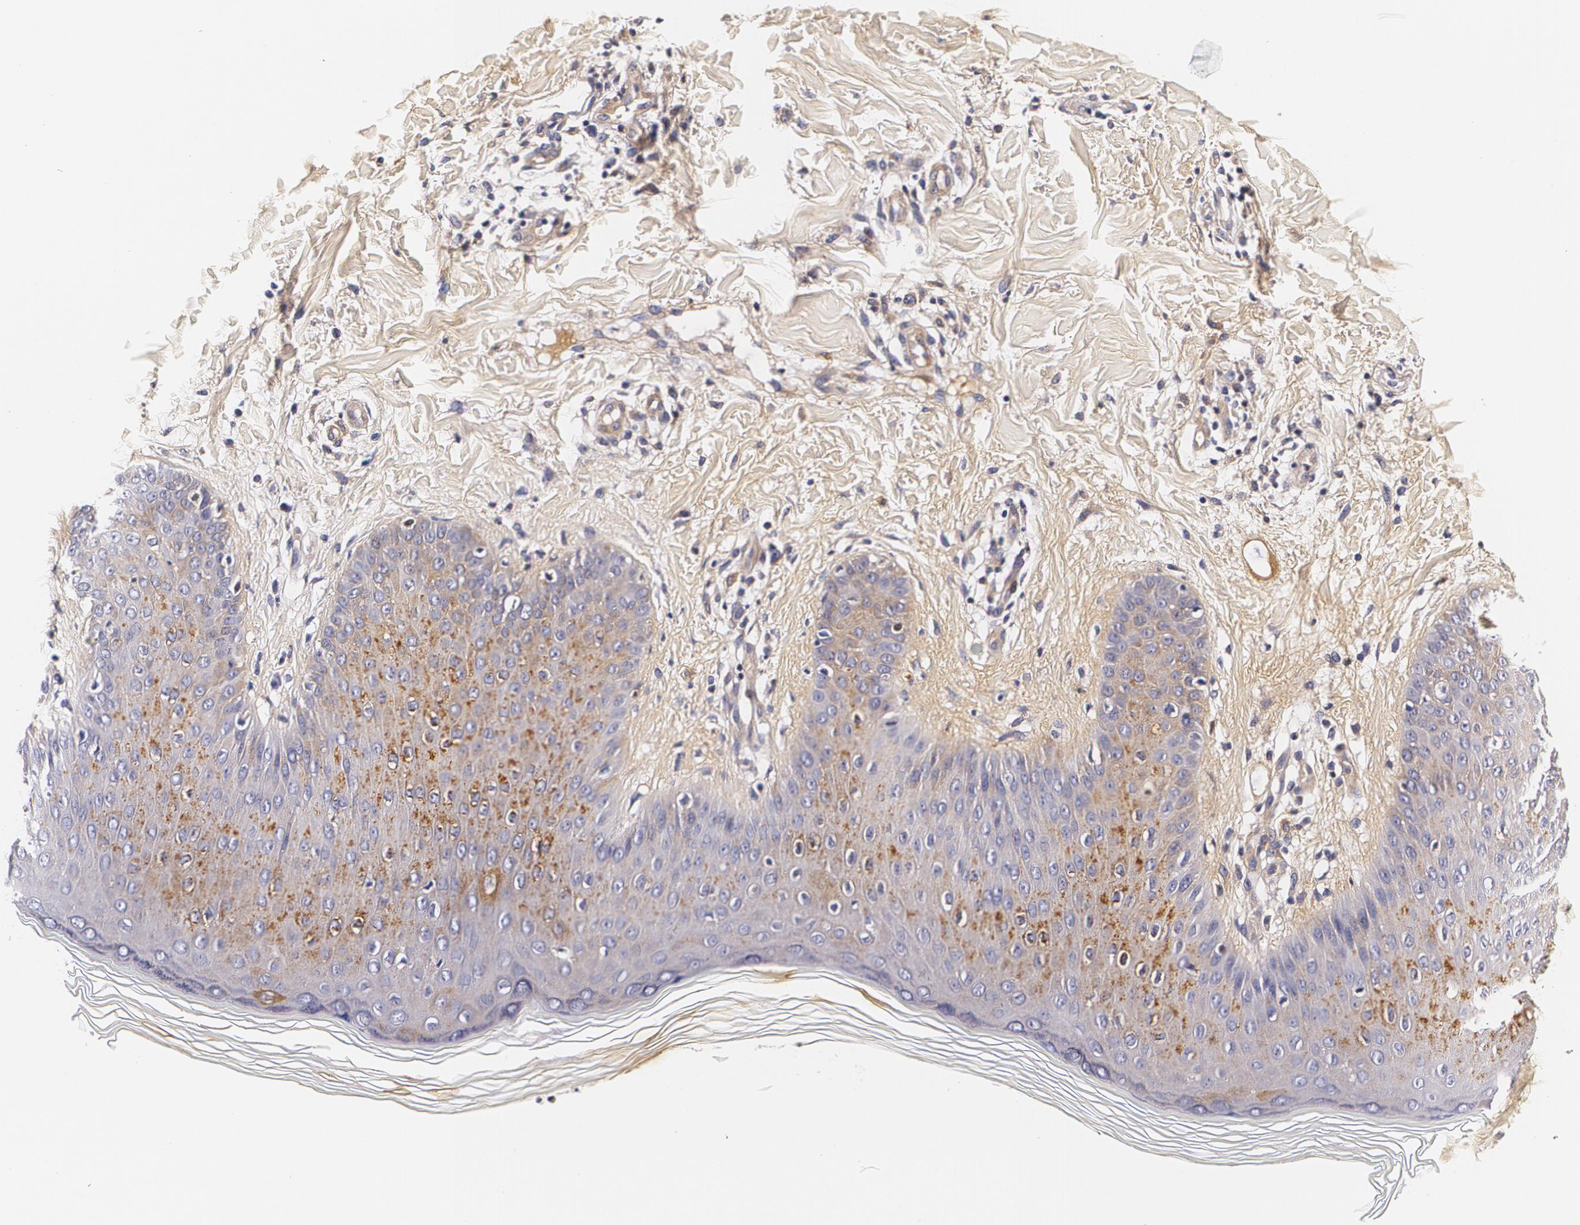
{"staining": {"intensity": "weak", "quantity": "<25%", "location": "cytoplasmic/membranous"}, "tissue": "skin", "cell_type": "Epidermal cells", "image_type": "normal", "snomed": [{"axis": "morphology", "description": "Normal tissue, NOS"}, {"axis": "morphology", "description": "Inflammation, NOS"}, {"axis": "topography", "description": "Soft tissue"}, {"axis": "topography", "description": "Anal"}], "caption": "Epidermal cells show no significant expression in benign skin.", "gene": "TTR", "patient": {"sex": "female", "age": 15}}